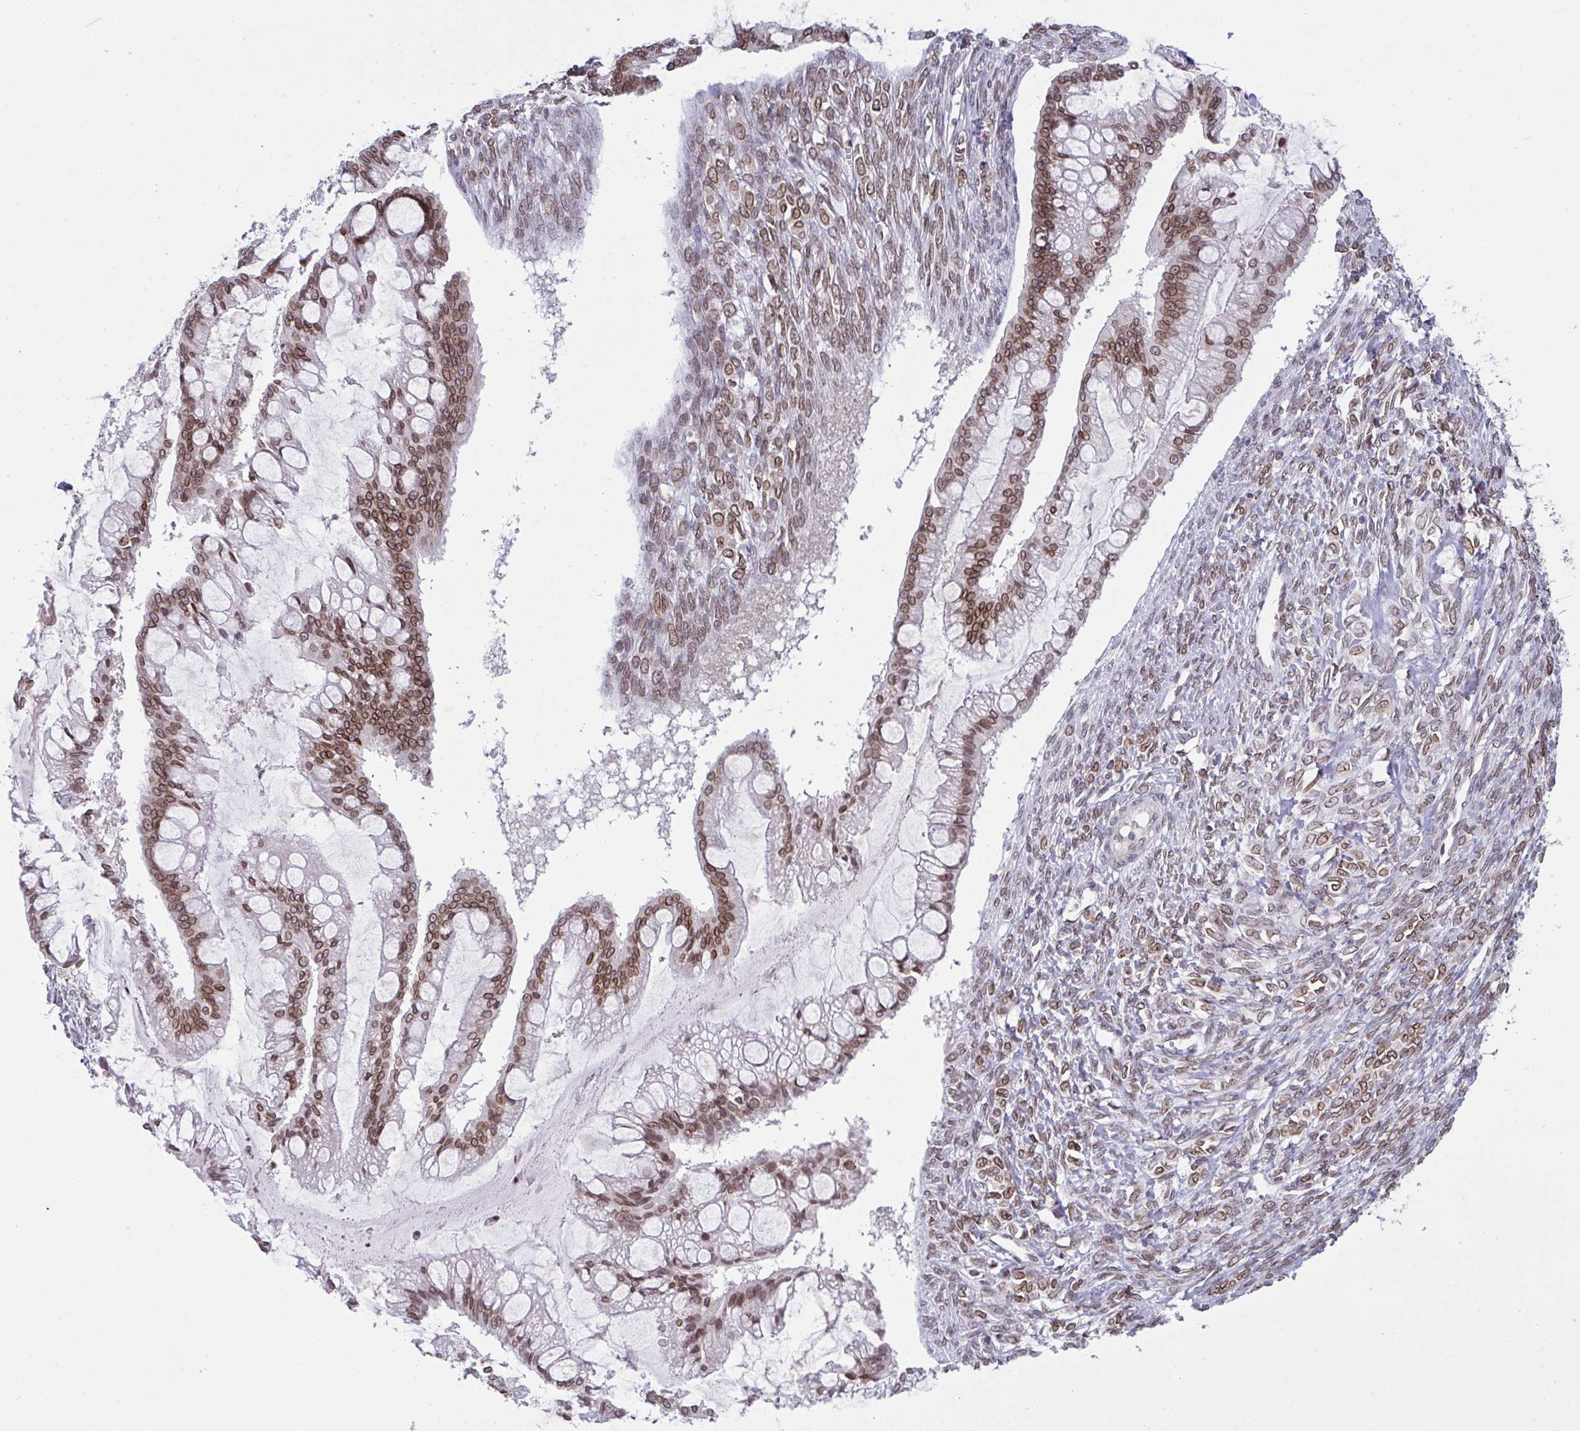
{"staining": {"intensity": "moderate", "quantity": ">75%", "location": "cytoplasmic/membranous,nuclear"}, "tissue": "ovarian cancer", "cell_type": "Tumor cells", "image_type": "cancer", "snomed": [{"axis": "morphology", "description": "Cystadenocarcinoma, mucinous, NOS"}, {"axis": "topography", "description": "Ovary"}], "caption": "Tumor cells display moderate cytoplasmic/membranous and nuclear staining in about >75% of cells in ovarian cancer (mucinous cystadenocarcinoma). (Brightfield microscopy of DAB IHC at high magnification).", "gene": "RANBP2", "patient": {"sex": "female", "age": 73}}